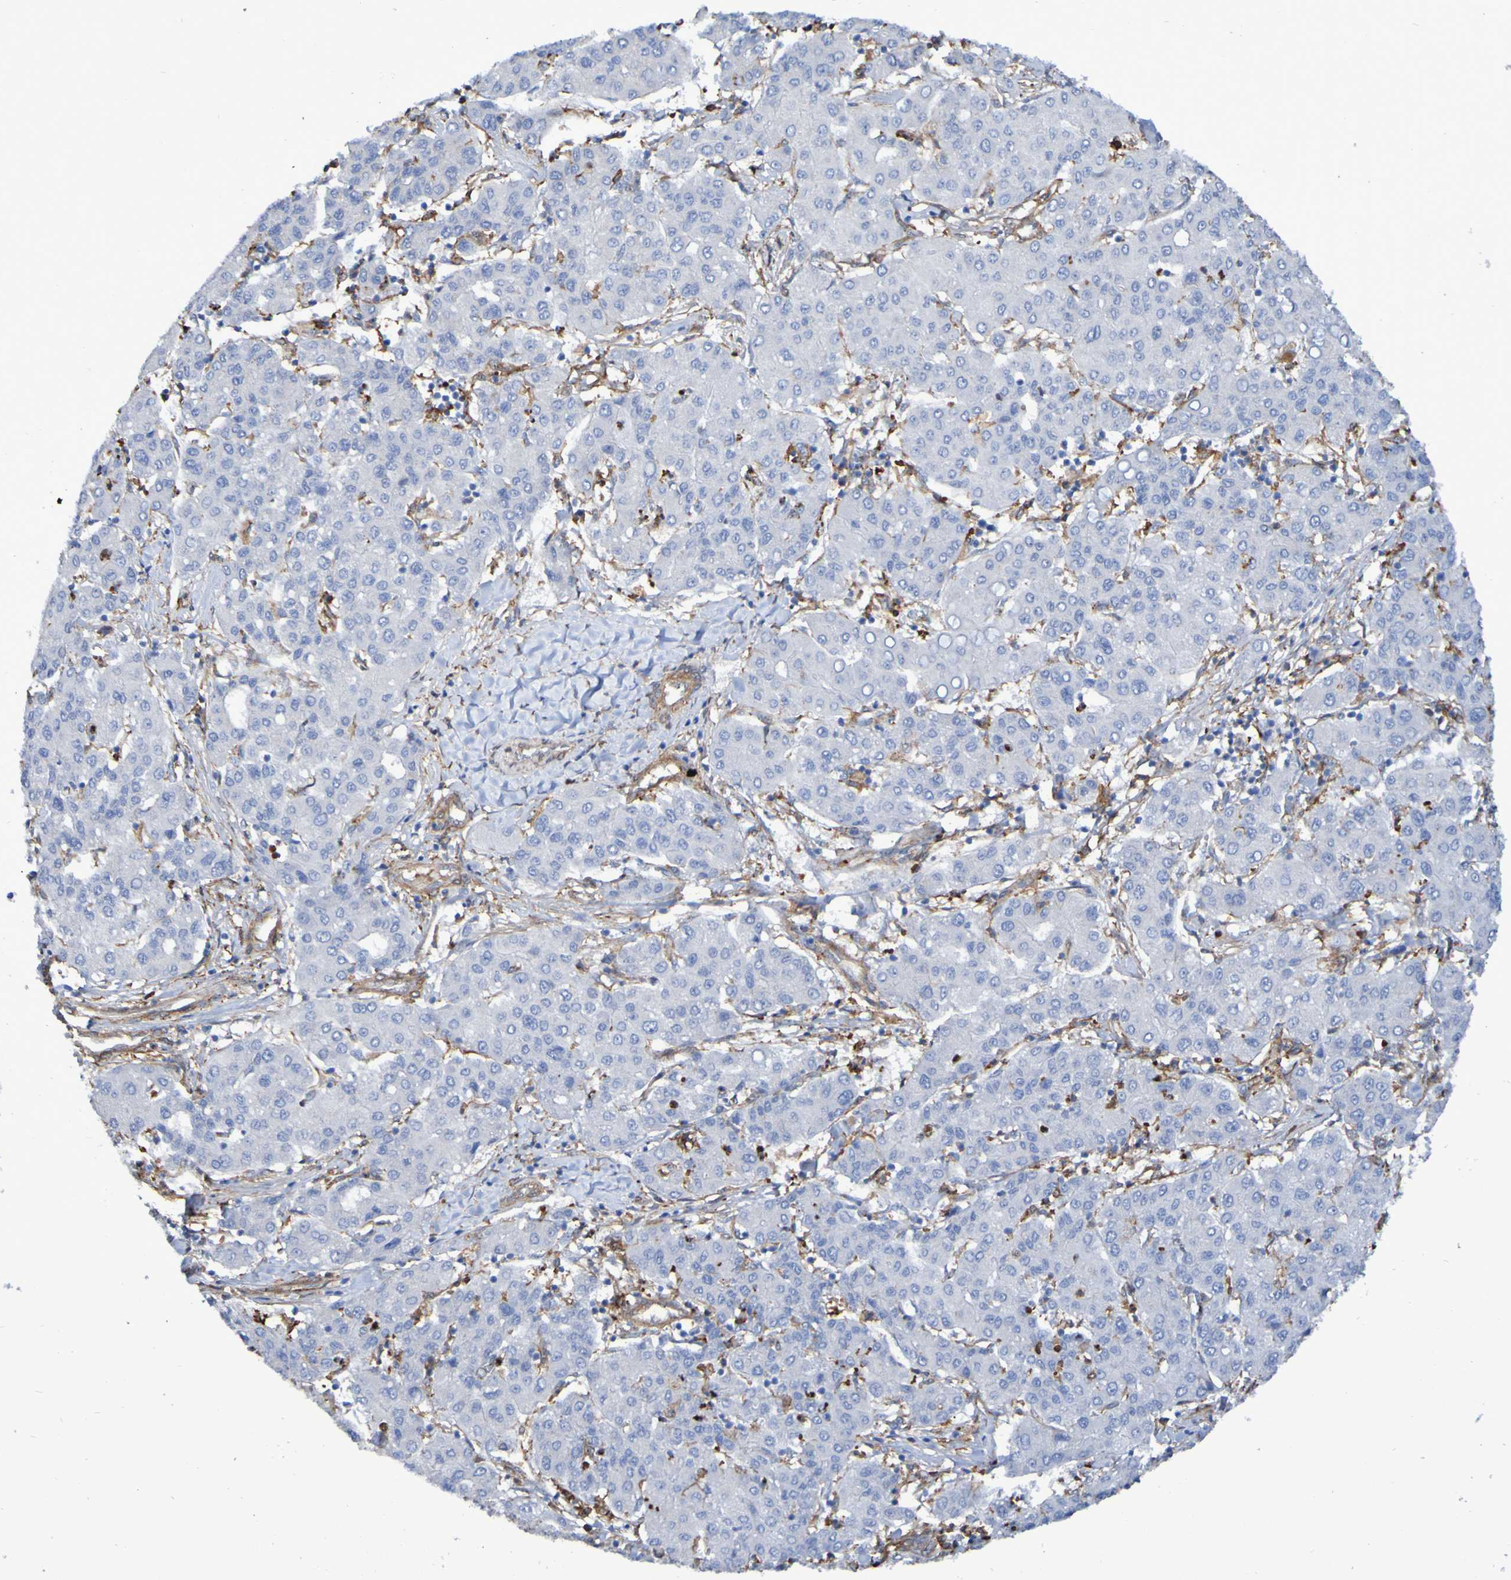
{"staining": {"intensity": "negative", "quantity": "none", "location": "none"}, "tissue": "liver cancer", "cell_type": "Tumor cells", "image_type": "cancer", "snomed": [{"axis": "morphology", "description": "Carcinoma, Hepatocellular, NOS"}, {"axis": "topography", "description": "Liver"}], "caption": "Micrograph shows no protein expression in tumor cells of hepatocellular carcinoma (liver) tissue.", "gene": "SCRG1", "patient": {"sex": "male", "age": 65}}